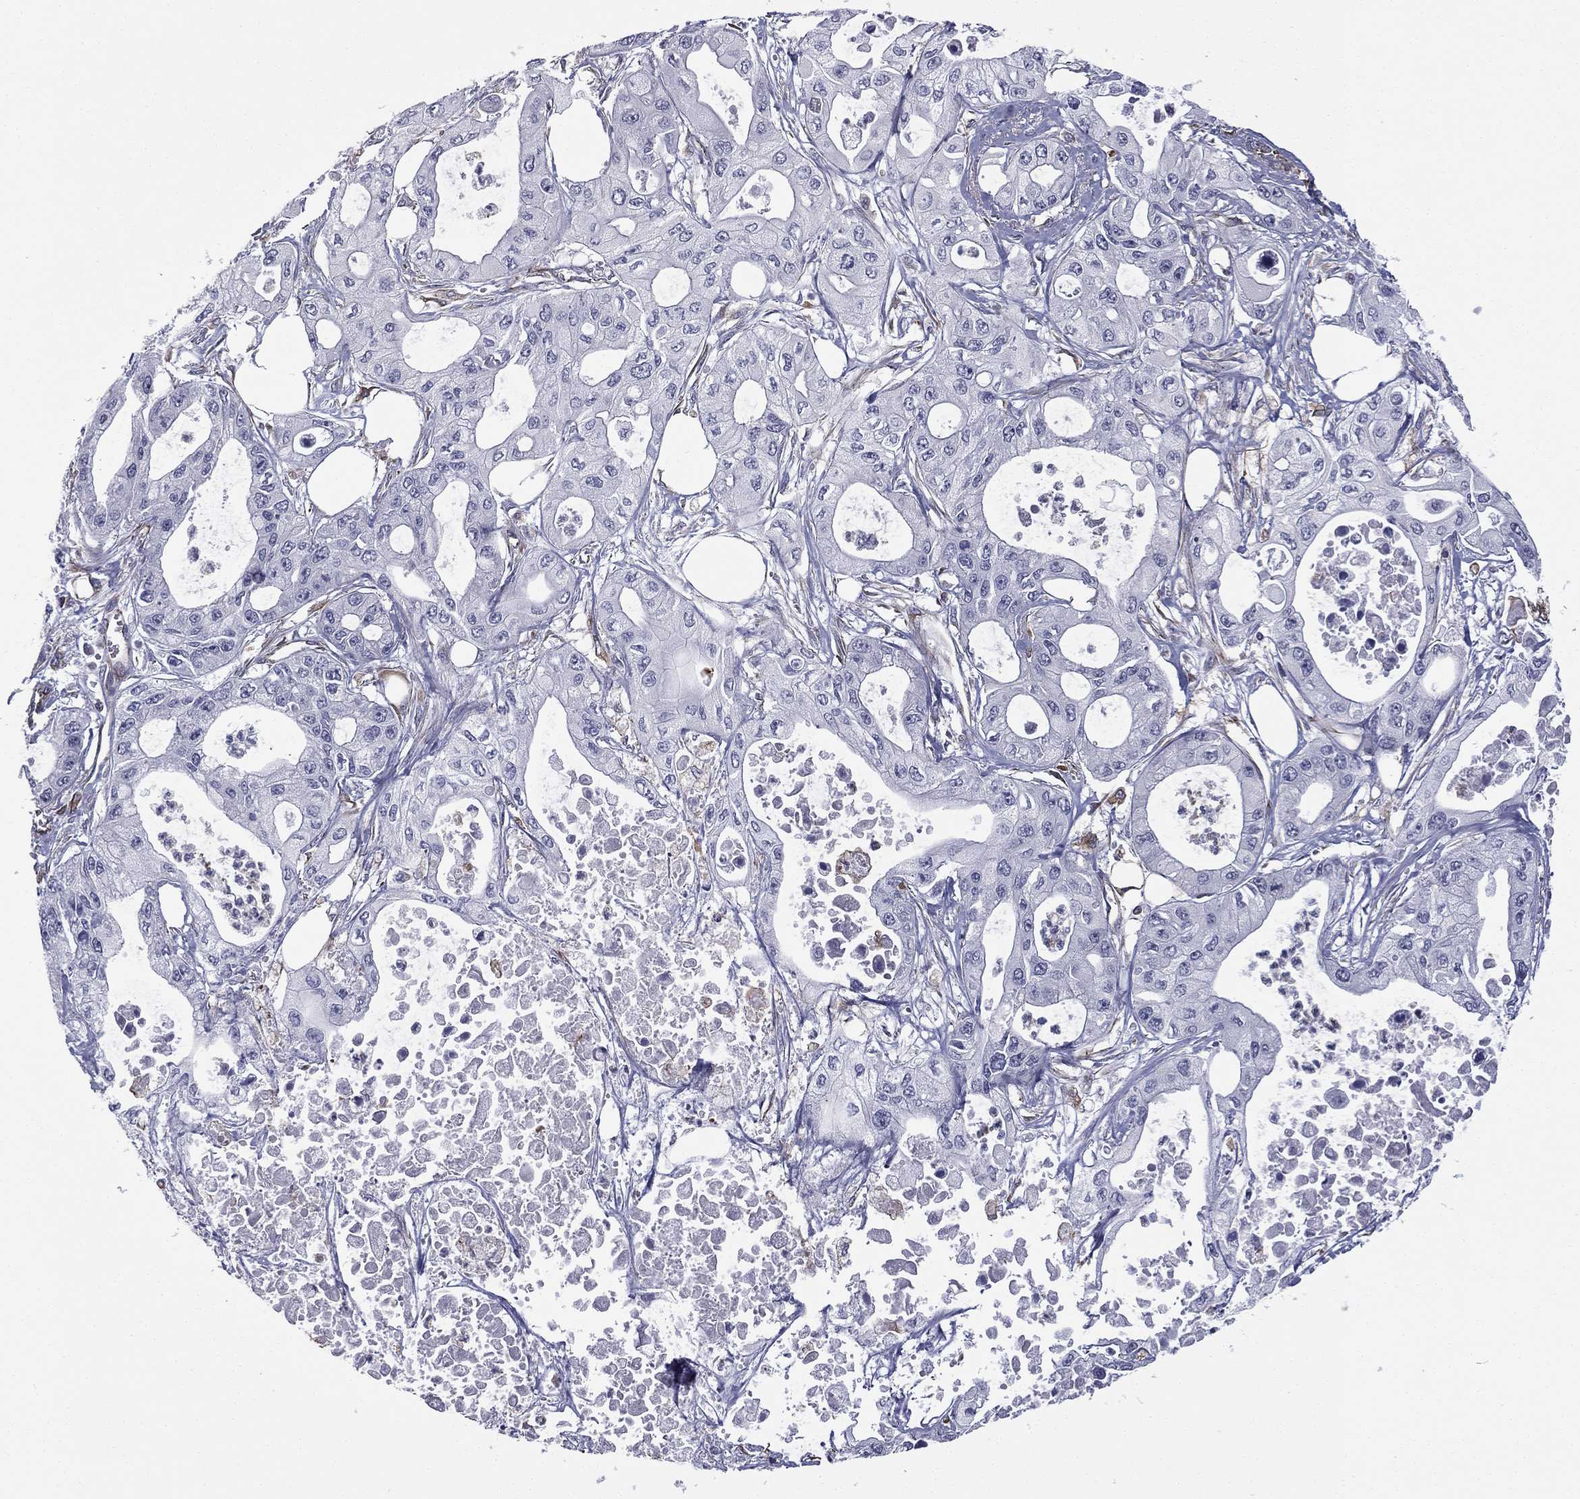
{"staining": {"intensity": "negative", "quantity": "none", "location": "none"}, "tissue": "pancreatic cancer", "cell_type": "Tumor cells", "image_type": "cancer", "snomed": [{"axis": "morphology", "description": "Adenocarcinoma, NOS"}, {"axis": "topography", "description": "Pancreas"}], "caption": "Histopathology image shows no protein positivity in tumor cells of adenocarcinoma (pancreatic) tissue. Brightfield microscopy of IHC stained with DAB (3,3'-diaminobenzidine) (brown) and hematoxylin (blue), captured at high magnification.", "gene": "SCUBE1", "patient": {"sex": "male", "age": 70}}